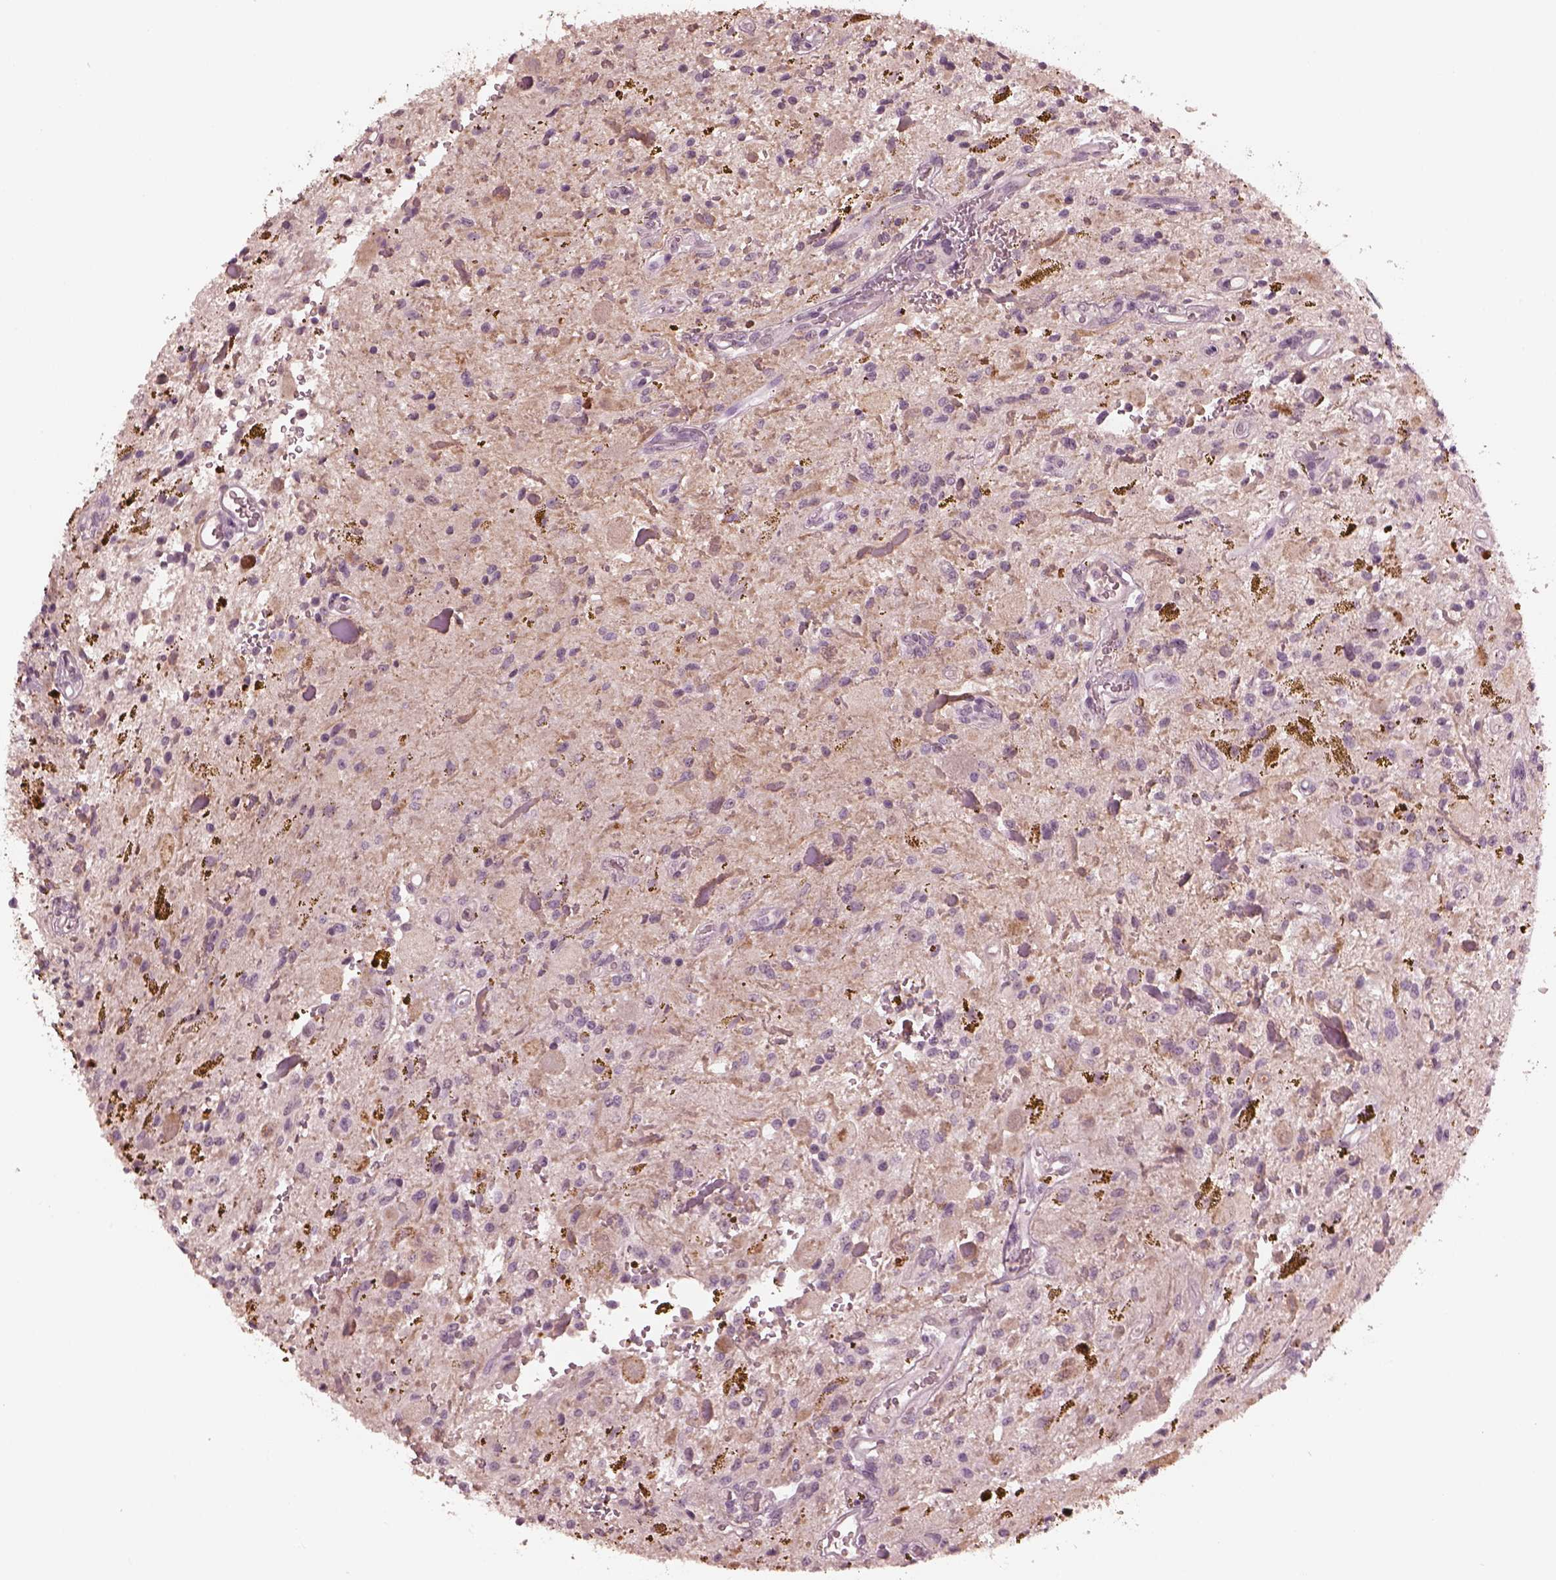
{"staining": {"intensity": "negative", "quantity": "none", "location": "none"}, "tissue": "glioma", "cell_type": "Tumor cells", "image_type": "cancer", "snomed": [{"axis": "morphology", "description": "Glioma, malignant, Low grade"}, {"axis": "topography", "description": "Cerebellum"}], "caption": "This is a histopathology image of IHC staining of low-grade glioma (malignant), which shows no positivity in tumor cells. (DAB immunohistochemistry (IHC) visualized using brightfield microscopy, high magnification).", "gene": "KRT79", "patient": {"sex": "female", "age": 14}}